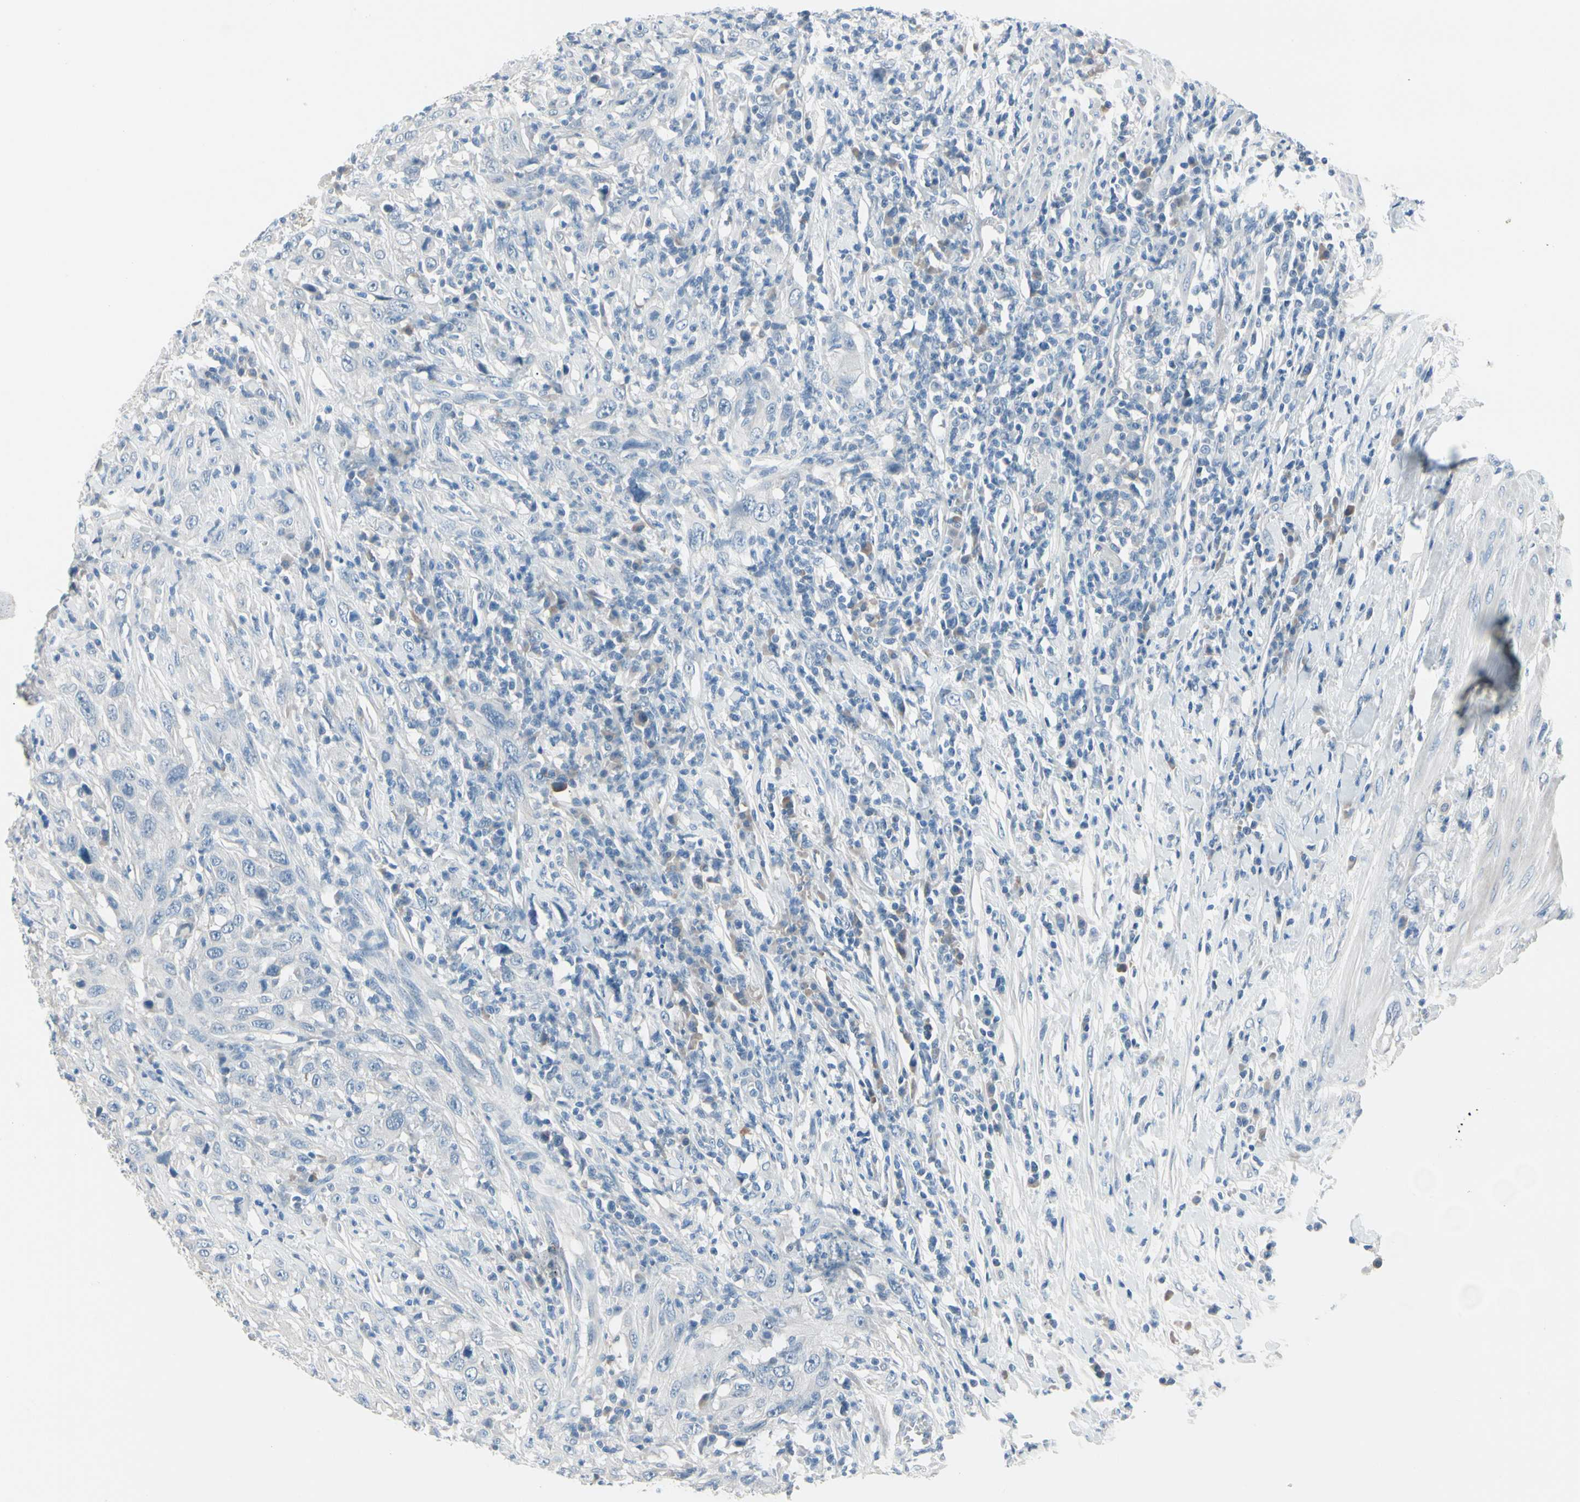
{"staining": {"intensity": "negative", "quantity": "none", "location": "none"}, "tissue": "urothelial cancer", "cell_type": "Tumor cells", "image_type": "cancer", "snomed": [{"axis": "morphology", "description": "Urothelial carcinoma, High grade"}, {"axis": "topography", "description": "Urinary bladder"}], "caption": "Protein analysis of urothelial carcinoma (high-grade) shows no significant positivity in tumor cells. (Stains: DAB IHC with hematoxylin counter stain, Microscopy: brightfield microscopy at high magnification).", "gene": "PGR", "patient": {"sex": "male", "age": 61}}